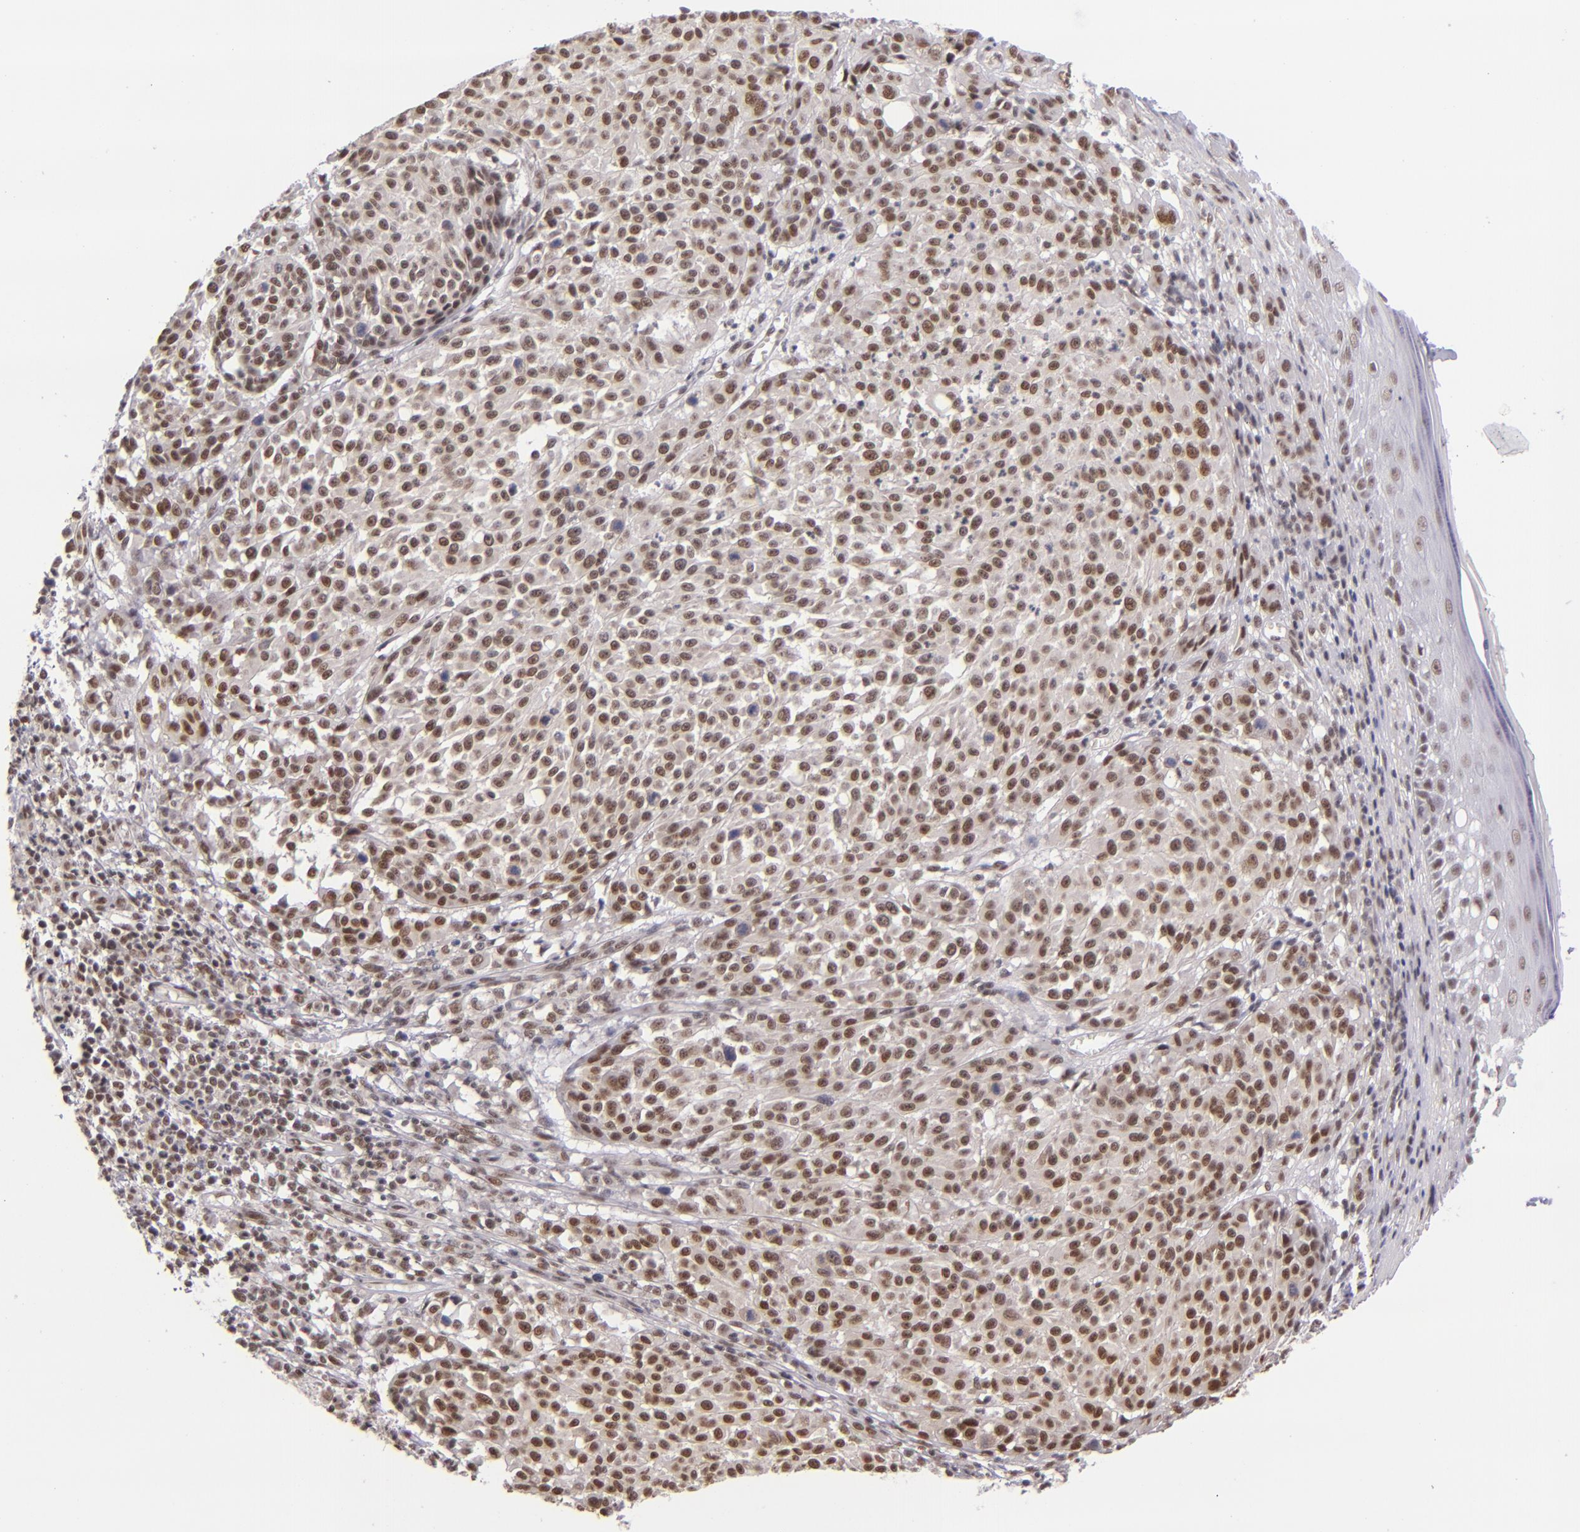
{"staining": {"intensity": "moderate", "quantity": ">75%", "location": "nuclear"}, "tissue": "melanoma", "cell_type": "Tumor cells", "image_type": "cancer", "snomed": [{"axis": "morphology", "description": "Malignant melanoma, NOS"}, {"axis": "topography", "description": "Skin"}], "caption": "Malignant melanoma stained with IHC reveals moderate nuclear positivity in about >75% of tumor cells. The protein is shown in brown color, while the nuclei are stained blue.", "gene": "ZNF148", "patient": {"sex": "female", "age": 49}}